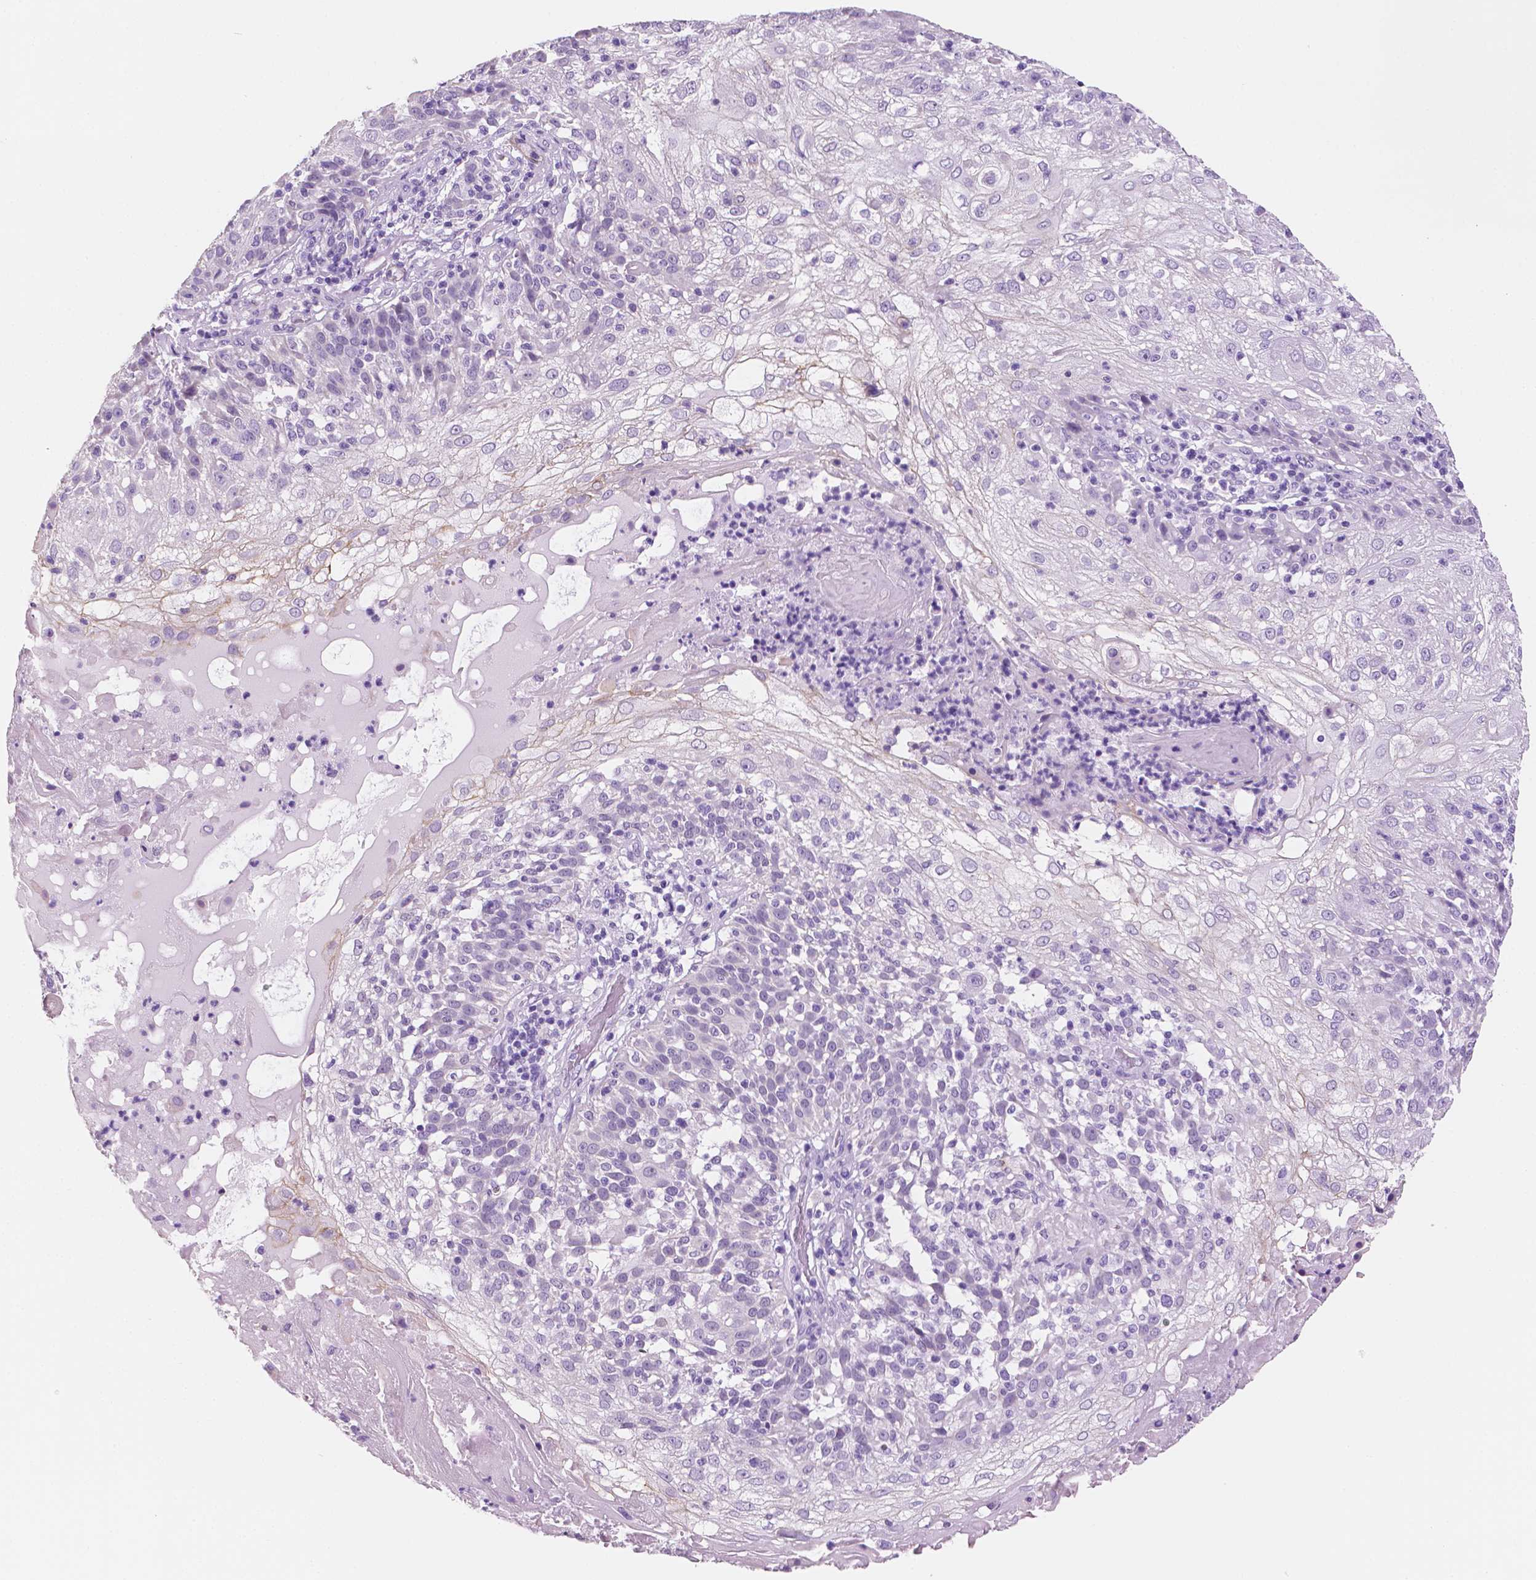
{"staining": {"intensity": "negative", "quantity": "none", "location": "none"}, "tissue": "skin cancer", "cell_type": "Tumor cells", "image_type": "cancer", "snomed": [{"axis": "morphology", "description": "Normal tissue, NOS"}, {"axis": "morphology", "description": "Squamous cell carcinoma, NOS"}, {"axis": "topography", "description": "Skin"}], "caption": "Immunohistochemistry histopathology image of neoplastic tissue: human skin squamous cell carcinoma stained with DAB (3,3'-diaminobenzidine) reveals no significant protein expression in tumor cells.", "gene": "PPL", "patient": {"sex": "female", "age": 83}}